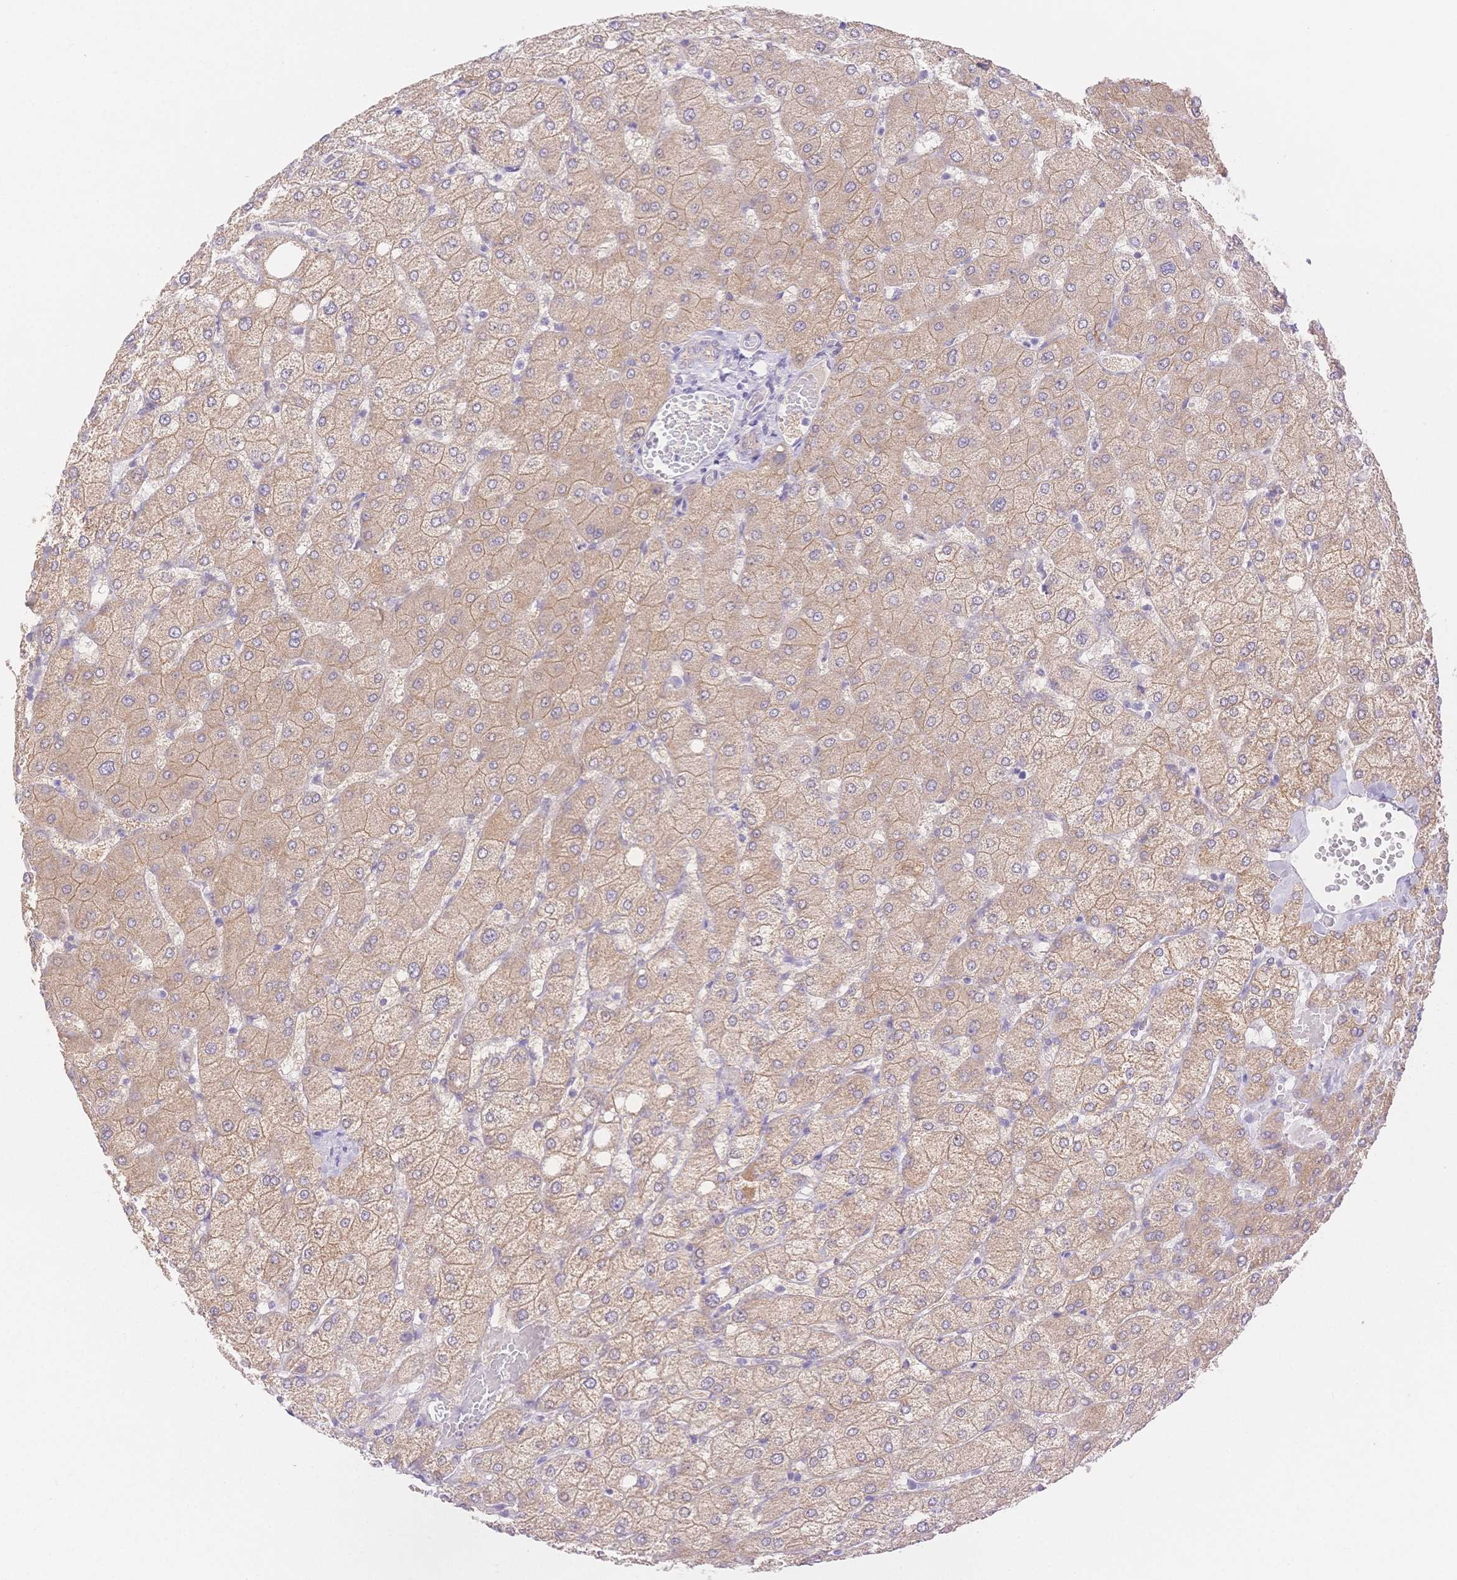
{"staining": {"intensity": "negative", "quantity": "none", "location": "none"}, "tissue": "liver", "cell_type": "Cholangiocytes", "image_type": "normal", "snomed": [{"axis": "morphology", "description": "Normal tissue, NOS"}, {"axis": "topography", "description": "Liver"}], "caption": "A high-resolution photomicrograph shows immunohistochemistry staining of benign liver, which demonstrates no significant positivity in cholangiocytes.", "gene": "WDR54", "patient": {"sex": "female", "age": 54}}